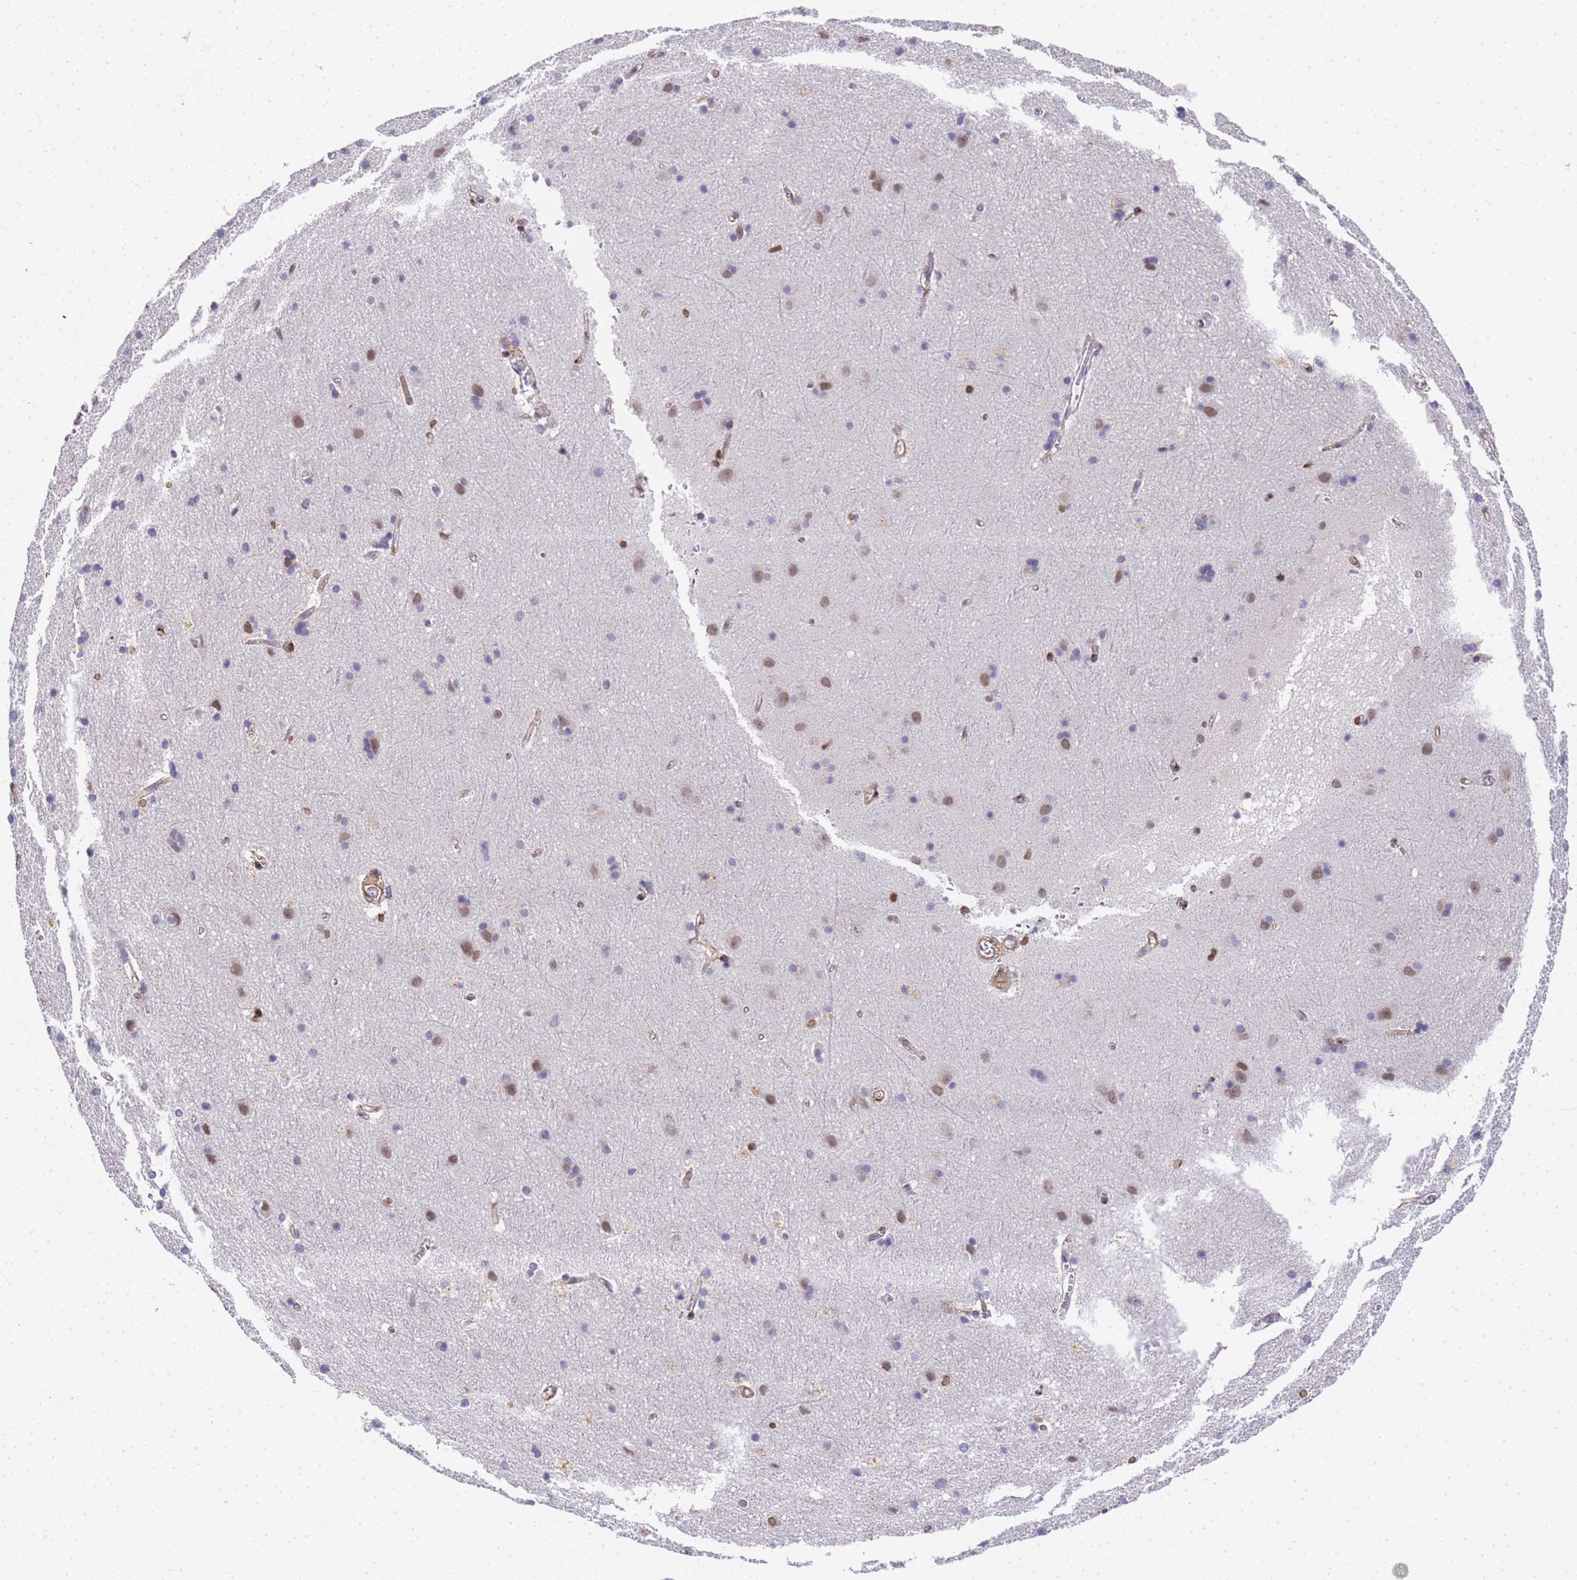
{"staining": {"intensity": "weak", "quantity": "<25%", "location": "cytoplasmic/membranous"}, "tissue": "cerebral cortex", "cell_type": "Endothelial cells", "image_type": "normal", "snomed": [{"axis": "morphology", "description": "Normal tissue, NOS"}, {"axis": "topography", "description": "Cerebral cortex"}], "caption": "IHC image of benign human cerebral cortex stained for a protein (brown), which exhibits no positivity in endothelial cells. The staining is performed using DAB (3,3'-diaminobenzidine) brown chromogen with nuclei counter-stained in using hematoxylin.", "gene": "IGFBP7", "patient": {"sex": "male", "age": 54}}